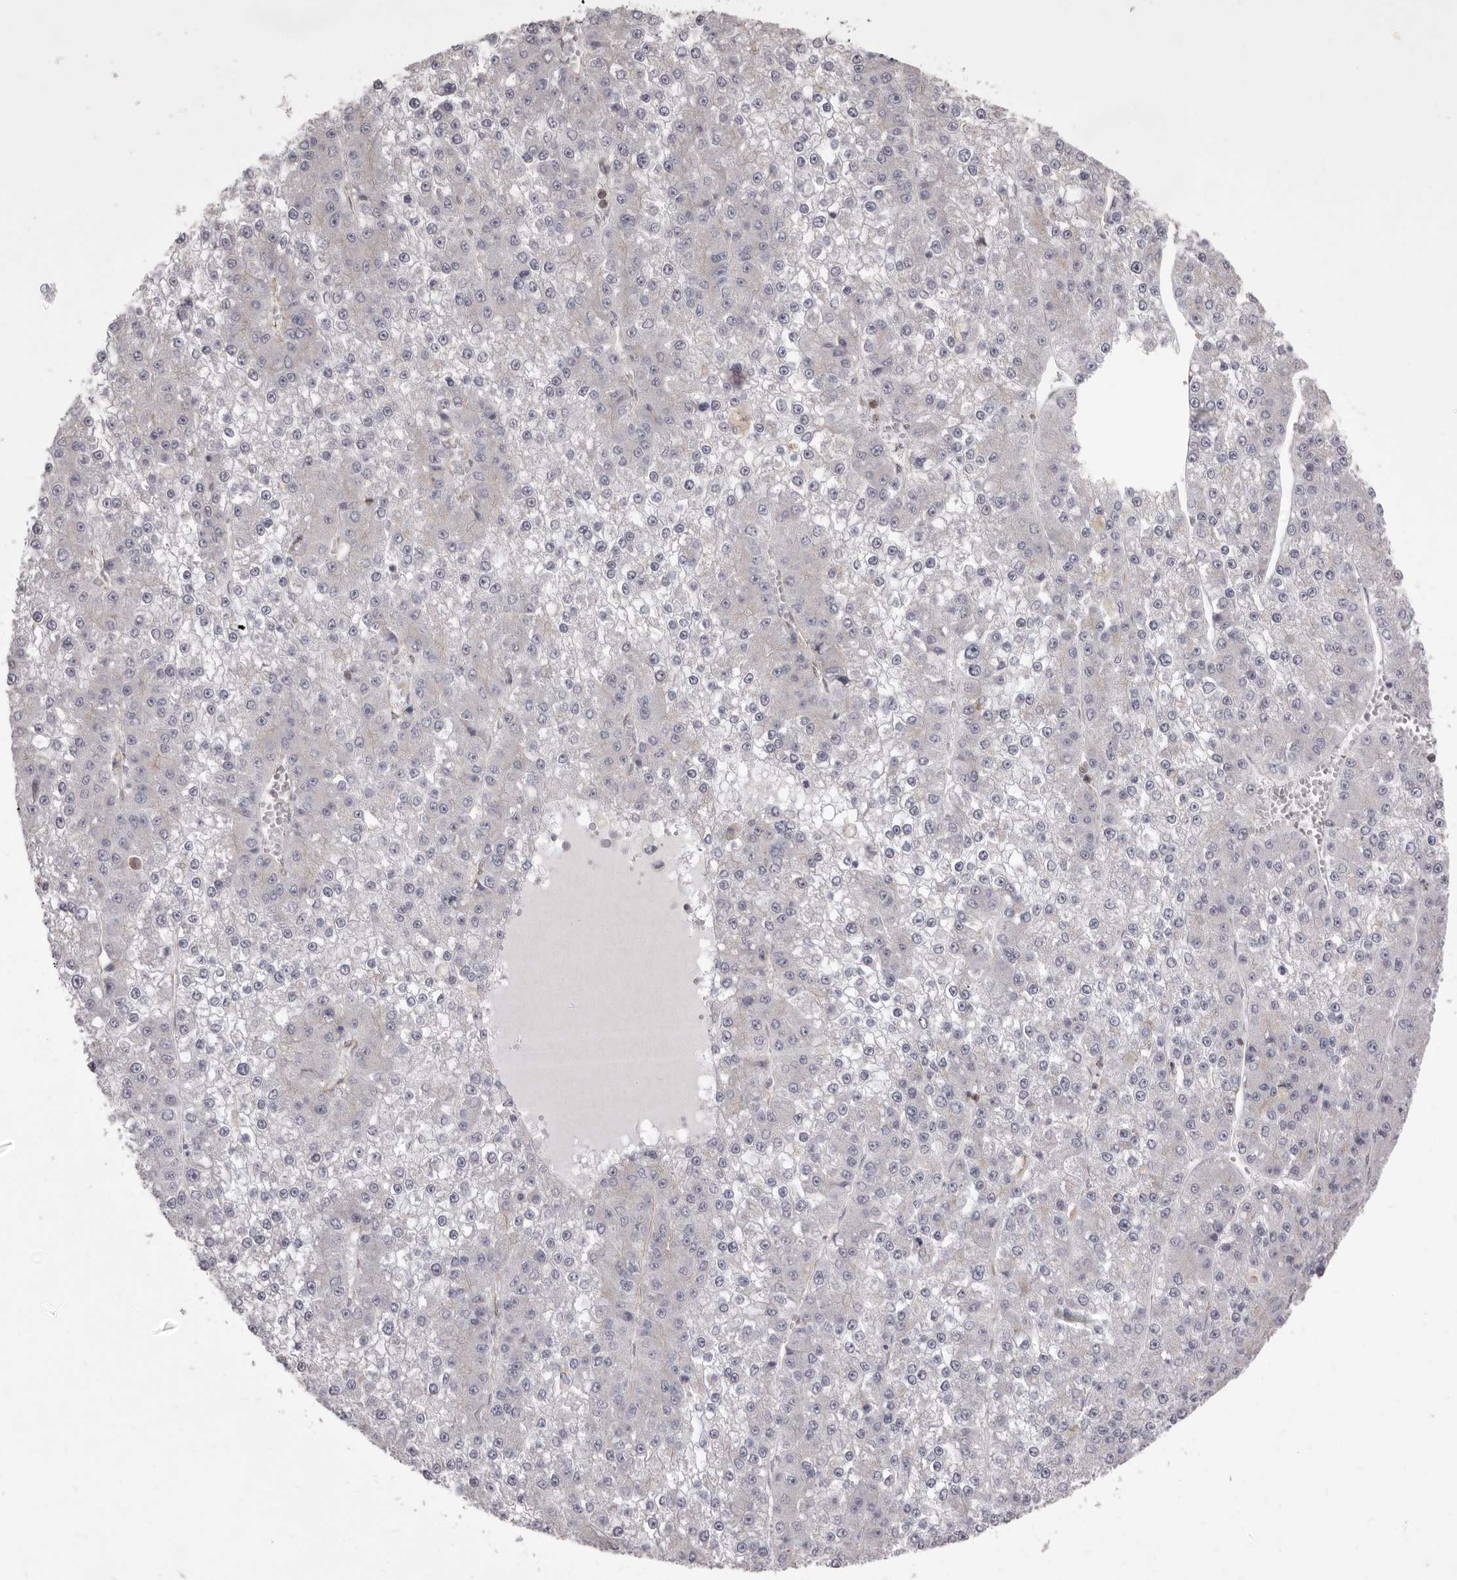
{"staining": {"intensity": "negative", "quantity": "none", "location": "none"}, "tissue": "liver cancer", "cell_type": "Tumor cells", "image_type": "cancer", "snomed": [{"axis": "morphology", "description": "Carcinoma, Hepatocellular, NOS"}, {"axis": "topography", "description": "Liver"}], "caption": "This is an IHC micrograph of human liver cancer. There is no staining in tumor cells.", "gene": "P2RX6", "patient": {"sex": "female", "age": 73}}